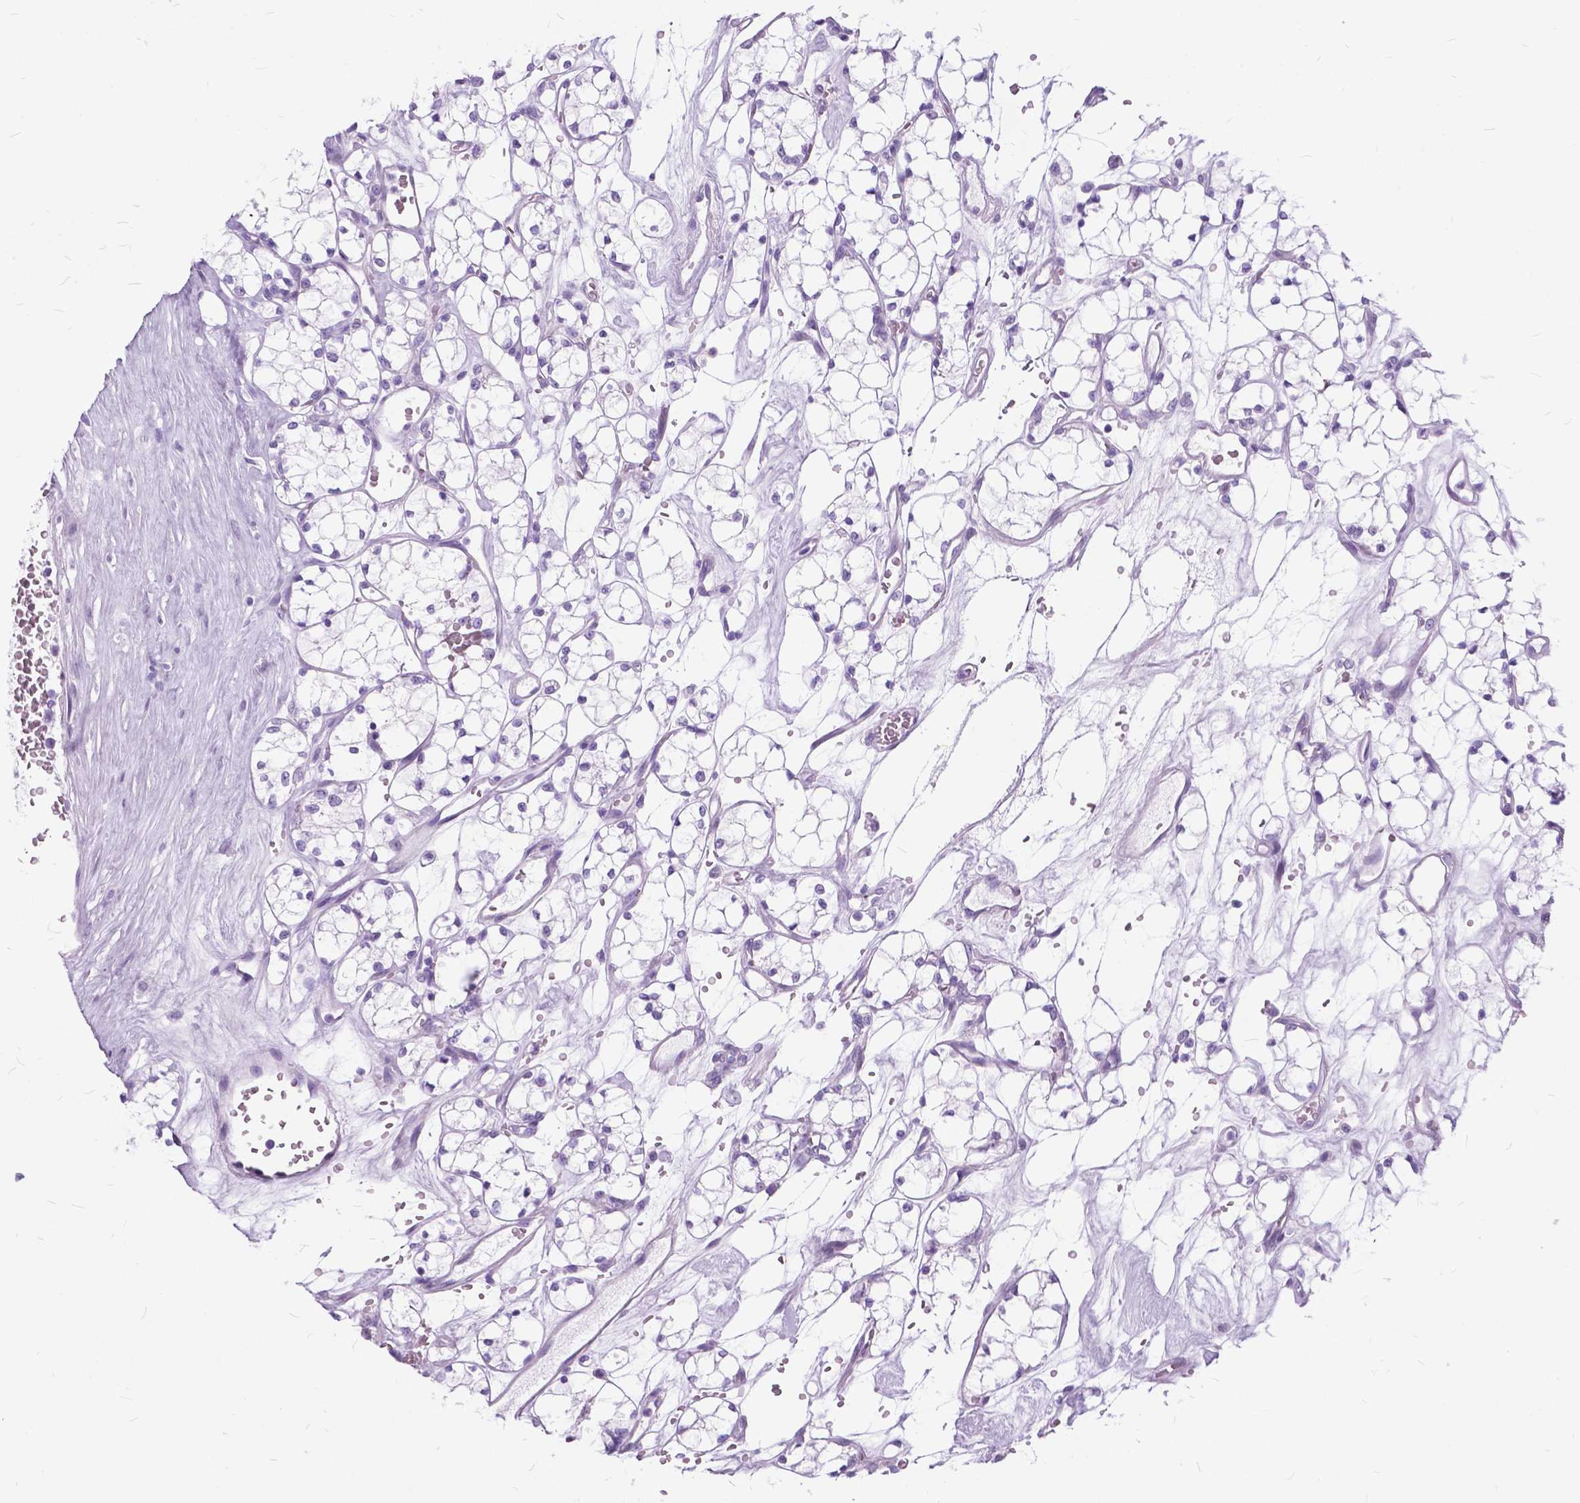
{"staining": {"intensity": "negative", "quantity": "none", "location": "none"}, "tissue": "renal cancer", "cell_type": "Tumor cells", "image_type": "cancer", "snomed": [{"axis": "morphology", "description": "Adenocarcinoma, NOS"}, {"axis": "topography", "description": "Kidney"}], "caption": "Tumor cells are negative for brown protein staining in renal cancer (adenocarcinoma).", "gene": "BSND", "patient": {"sex": "female", "age": 69}}